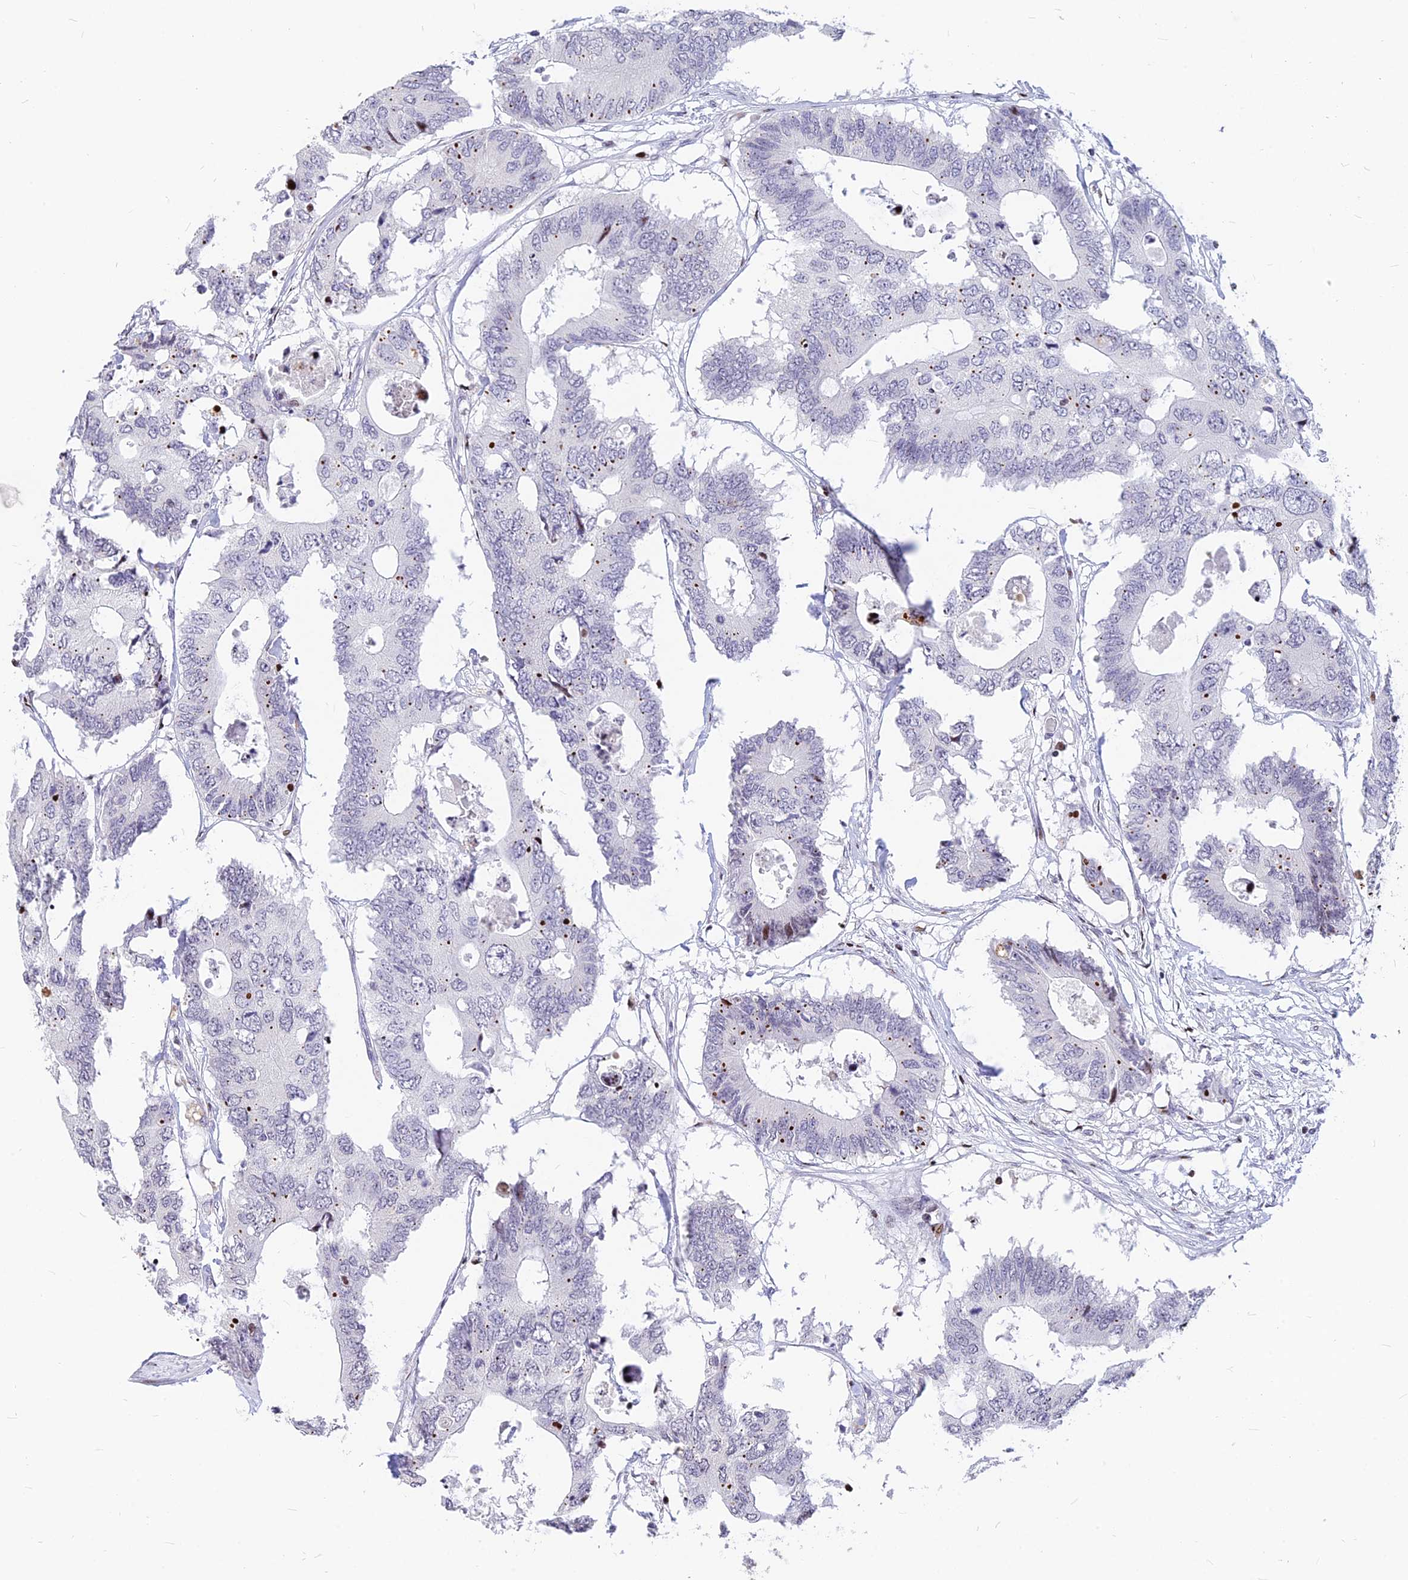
{"staining": {"intensity": "weak", "quantity": "<25%", "location": "nuclear"}, "tissue": "colorectal cancer", "cell_type": "Tumor cells", "image_type": "cancer", "snomed": [{"axis": "morphology", "description": "Adenocarcinoma, NOS"}, {"axis": "topography", "description": "Colon"}], "caption": "An image of human colorectal cancer (adenocarcinoma) is negative for staining in tumor cells.", "gene": "PRPS1", "patient": {"sex": "male", "age": 71}}